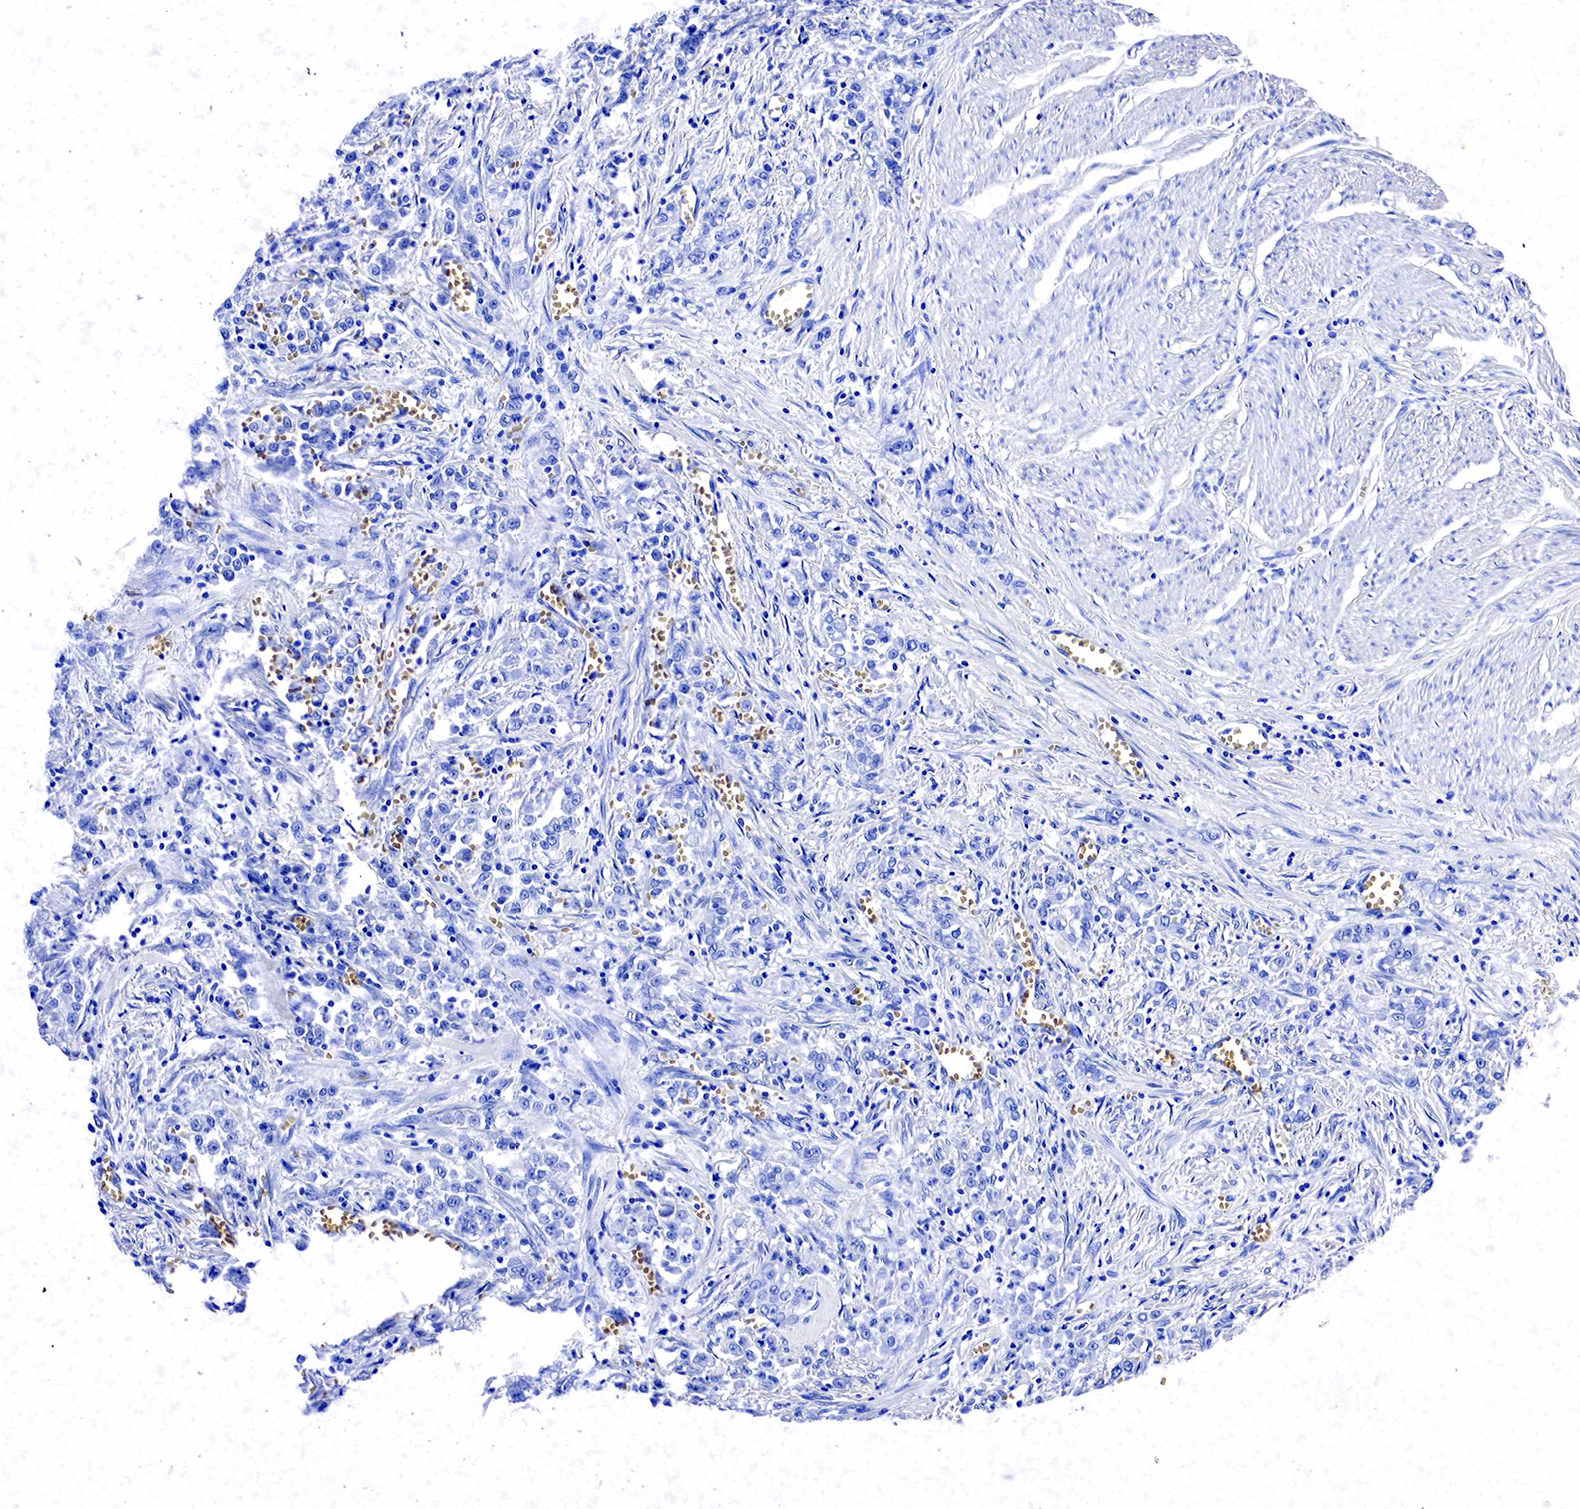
{"staining": {"intensity": "negative", "quantity": "none", "location": "none"}, "tissue": "stomach cancer", "cell_type": "Tumor cells", "image_type": "cancer", "snomed": [{"axis": "morphology", "description": "Adenocarcinoma, NOS"}, {"axis": "topography", "description": "Stomach"}], "caption": "IHC histopathology image of stomach cancer stained for a protein (brown), which displays no staining in tumor cells.", "gene": "ACP3", "patient": {"sex": "male", "age": 72}}